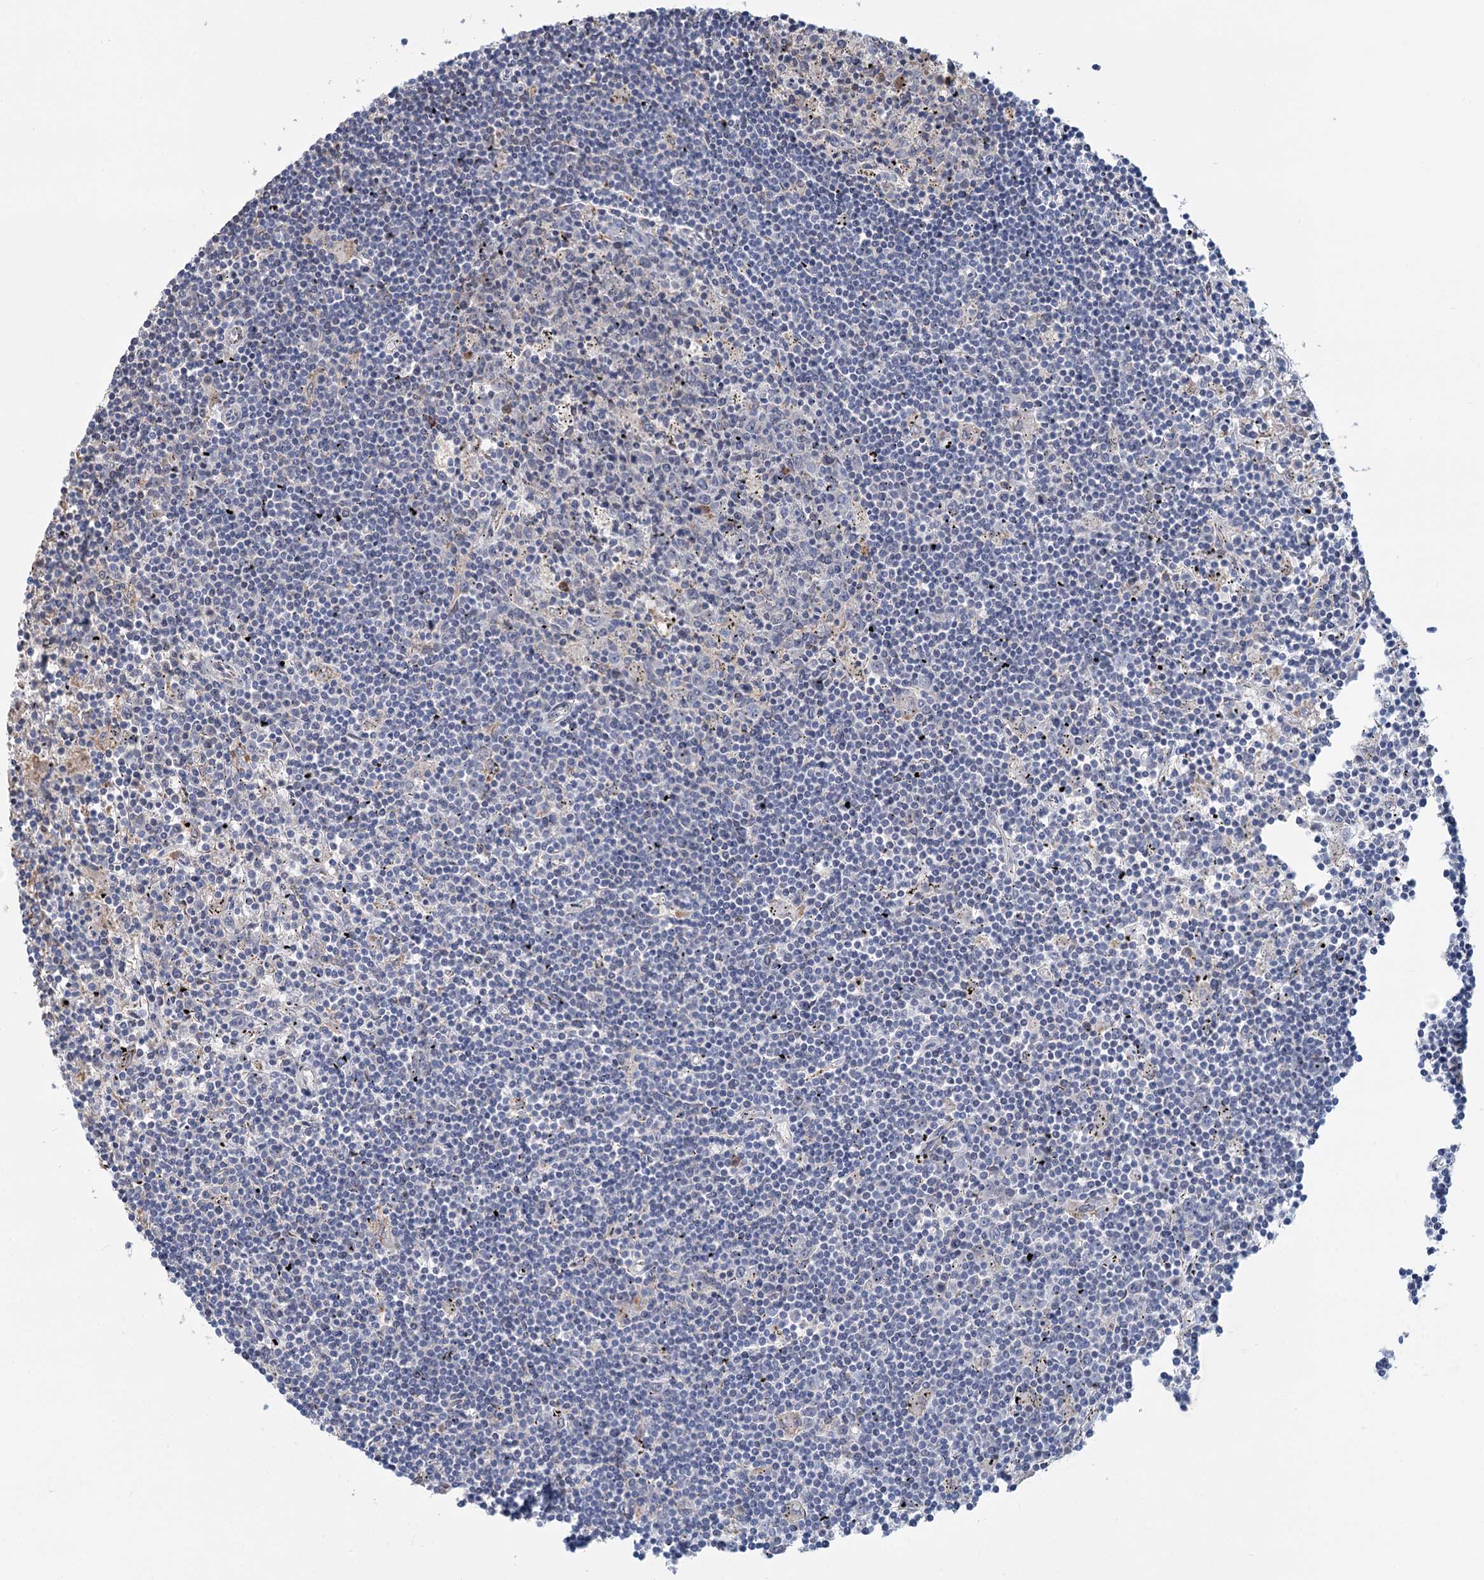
{"staining": {"intensity": "negative", "quantity": "none", "location": "none"}, "tissue": "lymphoma", "cell_type": "Tumor cells", "image_type": "cancer", "snomed": [{"axis": "morphology", "description": "Malignant lymphoma, non-Hodgkin's type, Low grade"}, {"axis": "topography", "description": "Spleen"}], "caption": "Immunohistochemistry (IHC) histopathology image of human low-grade malignant lymphoma, non-Hodgkin's type stained for a protein (brown), which shows no expression in tumor cells.", "gene": "ANKRD16", "patient": {"sex": "male", "age": 76}}